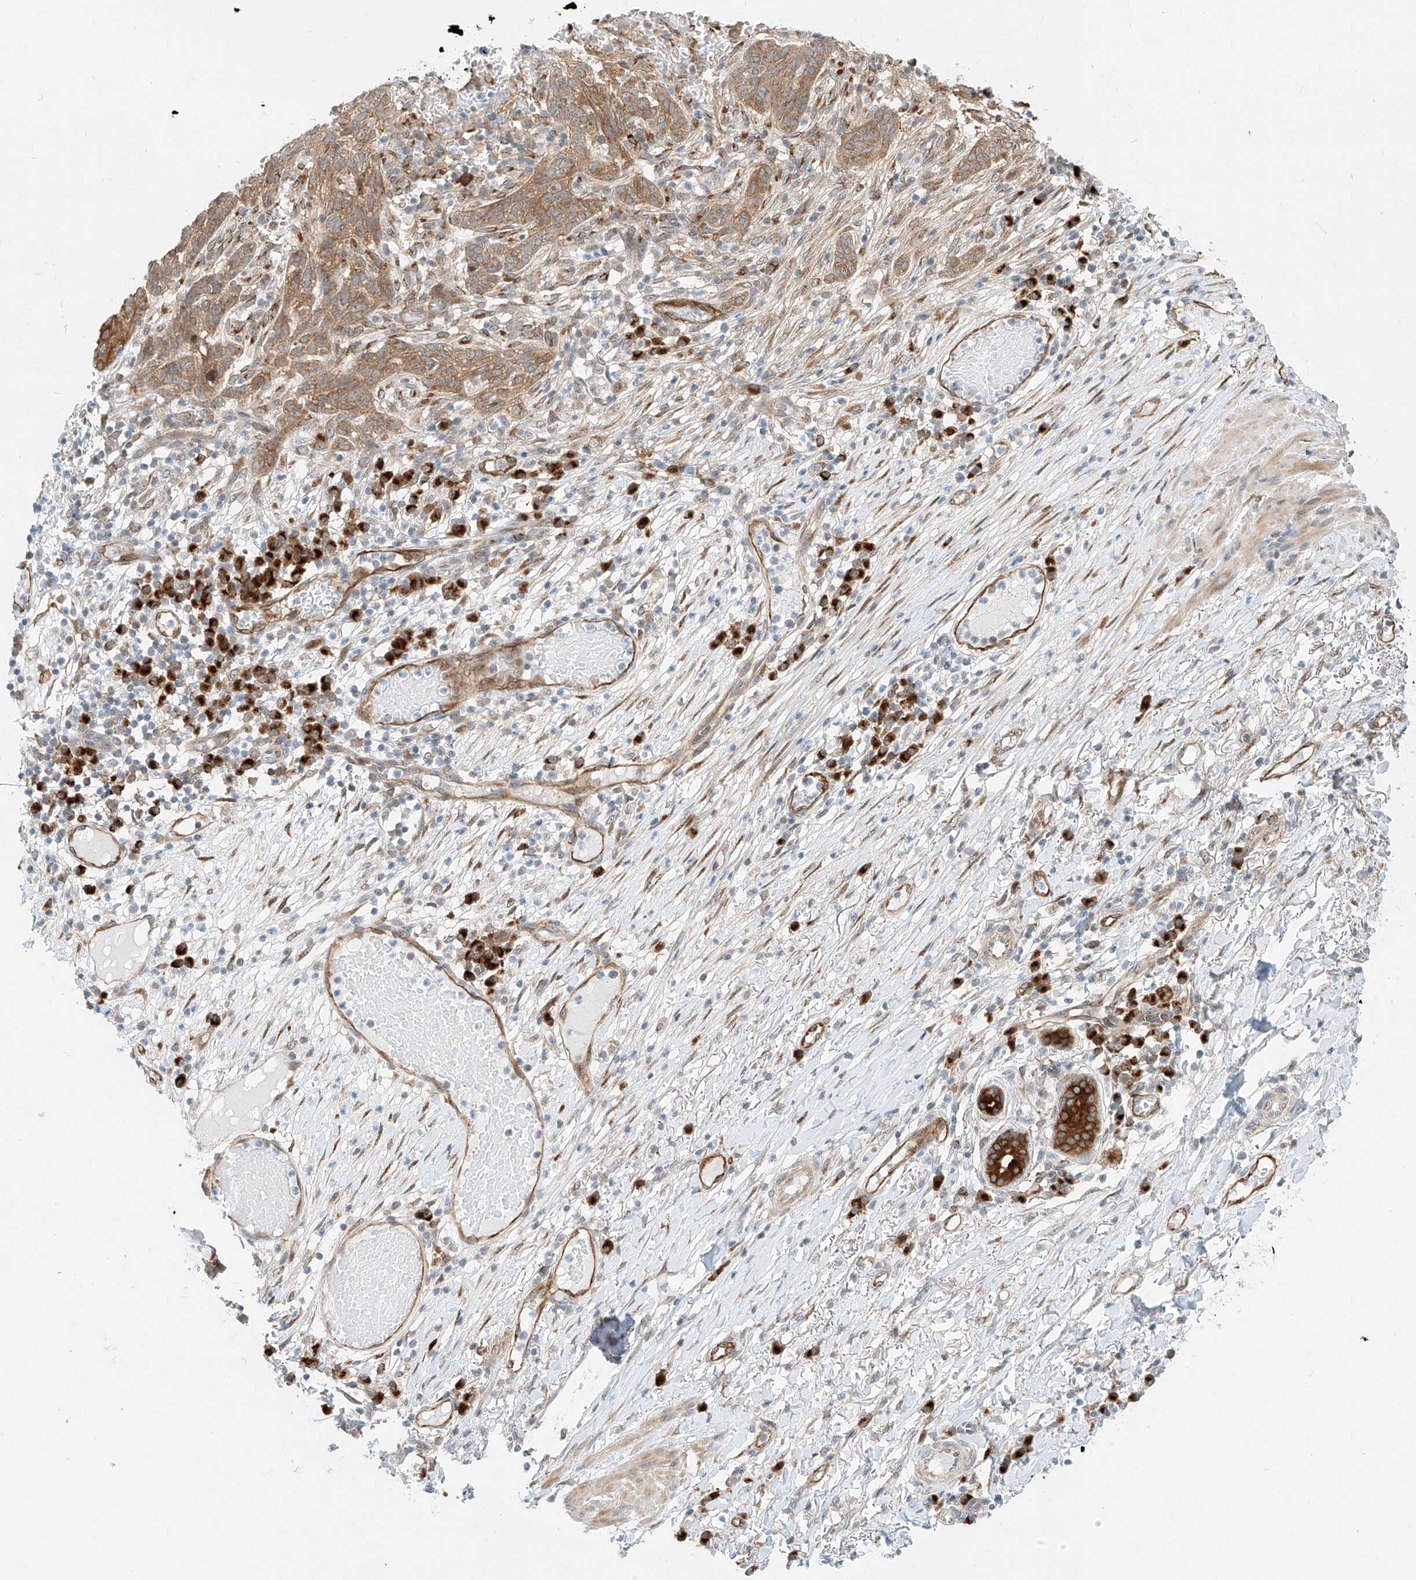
{"staining": {"intensity": "moderate", "quantity": ">75%", "location": "cytoplasmic/membranous"}, "tissue": "skin cancer", "cell_type": "Tumor cells", "image_type": "cancer", "snomed": [{"axis": "morphology", "description": "Normal tissue, NOS"}, {"axis": "morphology", "description": "Basal cell carcinoma"}, {"axis": "topography", "description": "Skin"}], "caption": "Skin basal cell carcinoma was stained to show a protein in brown. There is medium levels of moderate cytoplasmic/membranous expression in about >75% of tumor cells.", "gene": "CARMIL1", "patient": {"sex": "male", "age": 64}}